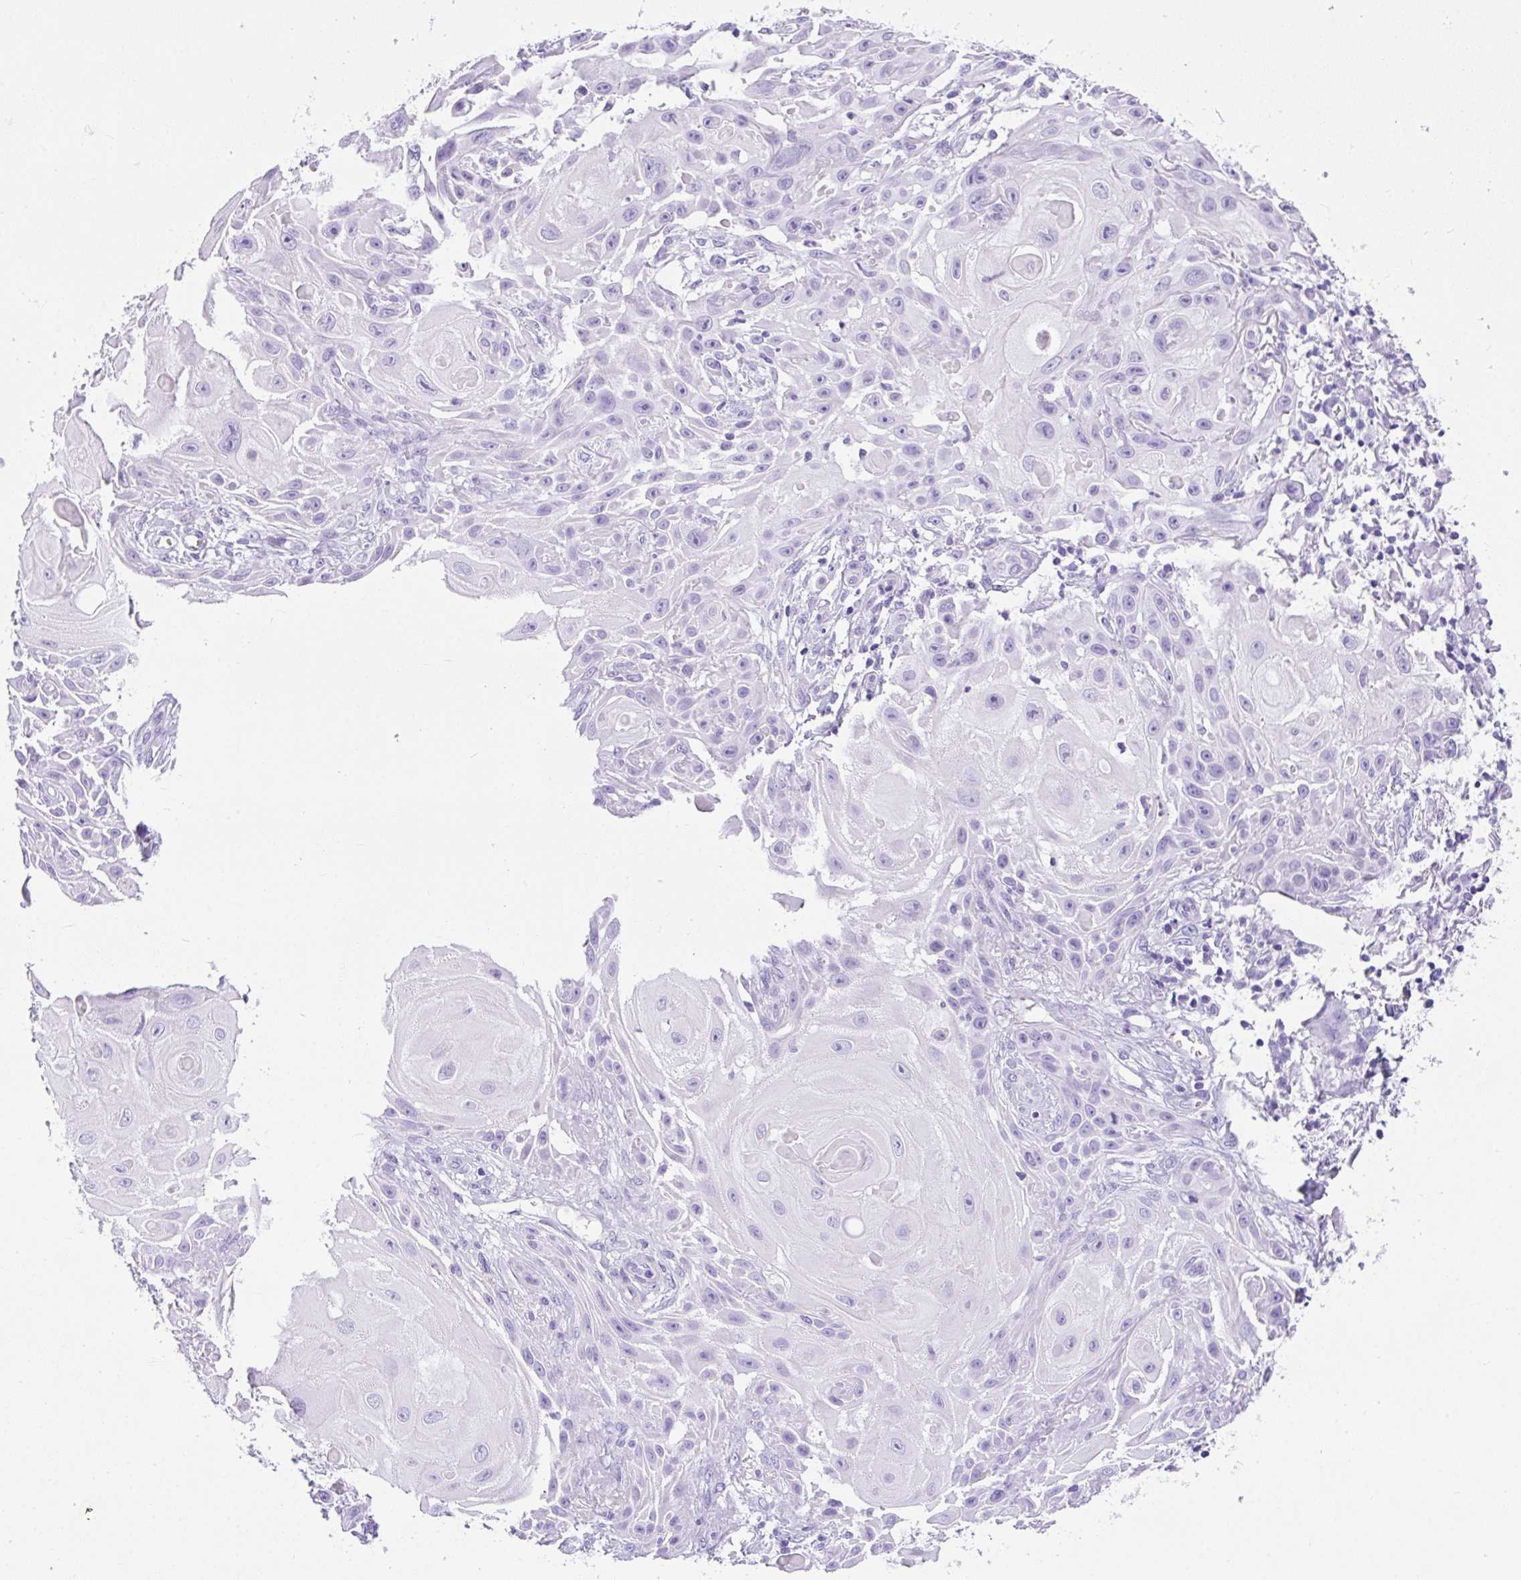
{"staining": {"intensity": "negative", "quantity": "none", "location": "none"}, "tissue": "skin cancer", "cell_type": "Tumor cells", "image_type": "cancer", "snomed": [{"axis": "morphology", "description": "Squamous cell carcinoma, NOS"}, {"axis": "topography", "description": "Skin"}], "caption": "A histopathology image of squamous cell carcinoma (skin) stained for a protein demonstrates no brown staining in tumor cells.", "gene": "AVIL", "patient": {"sex": "female", "age": 91}}